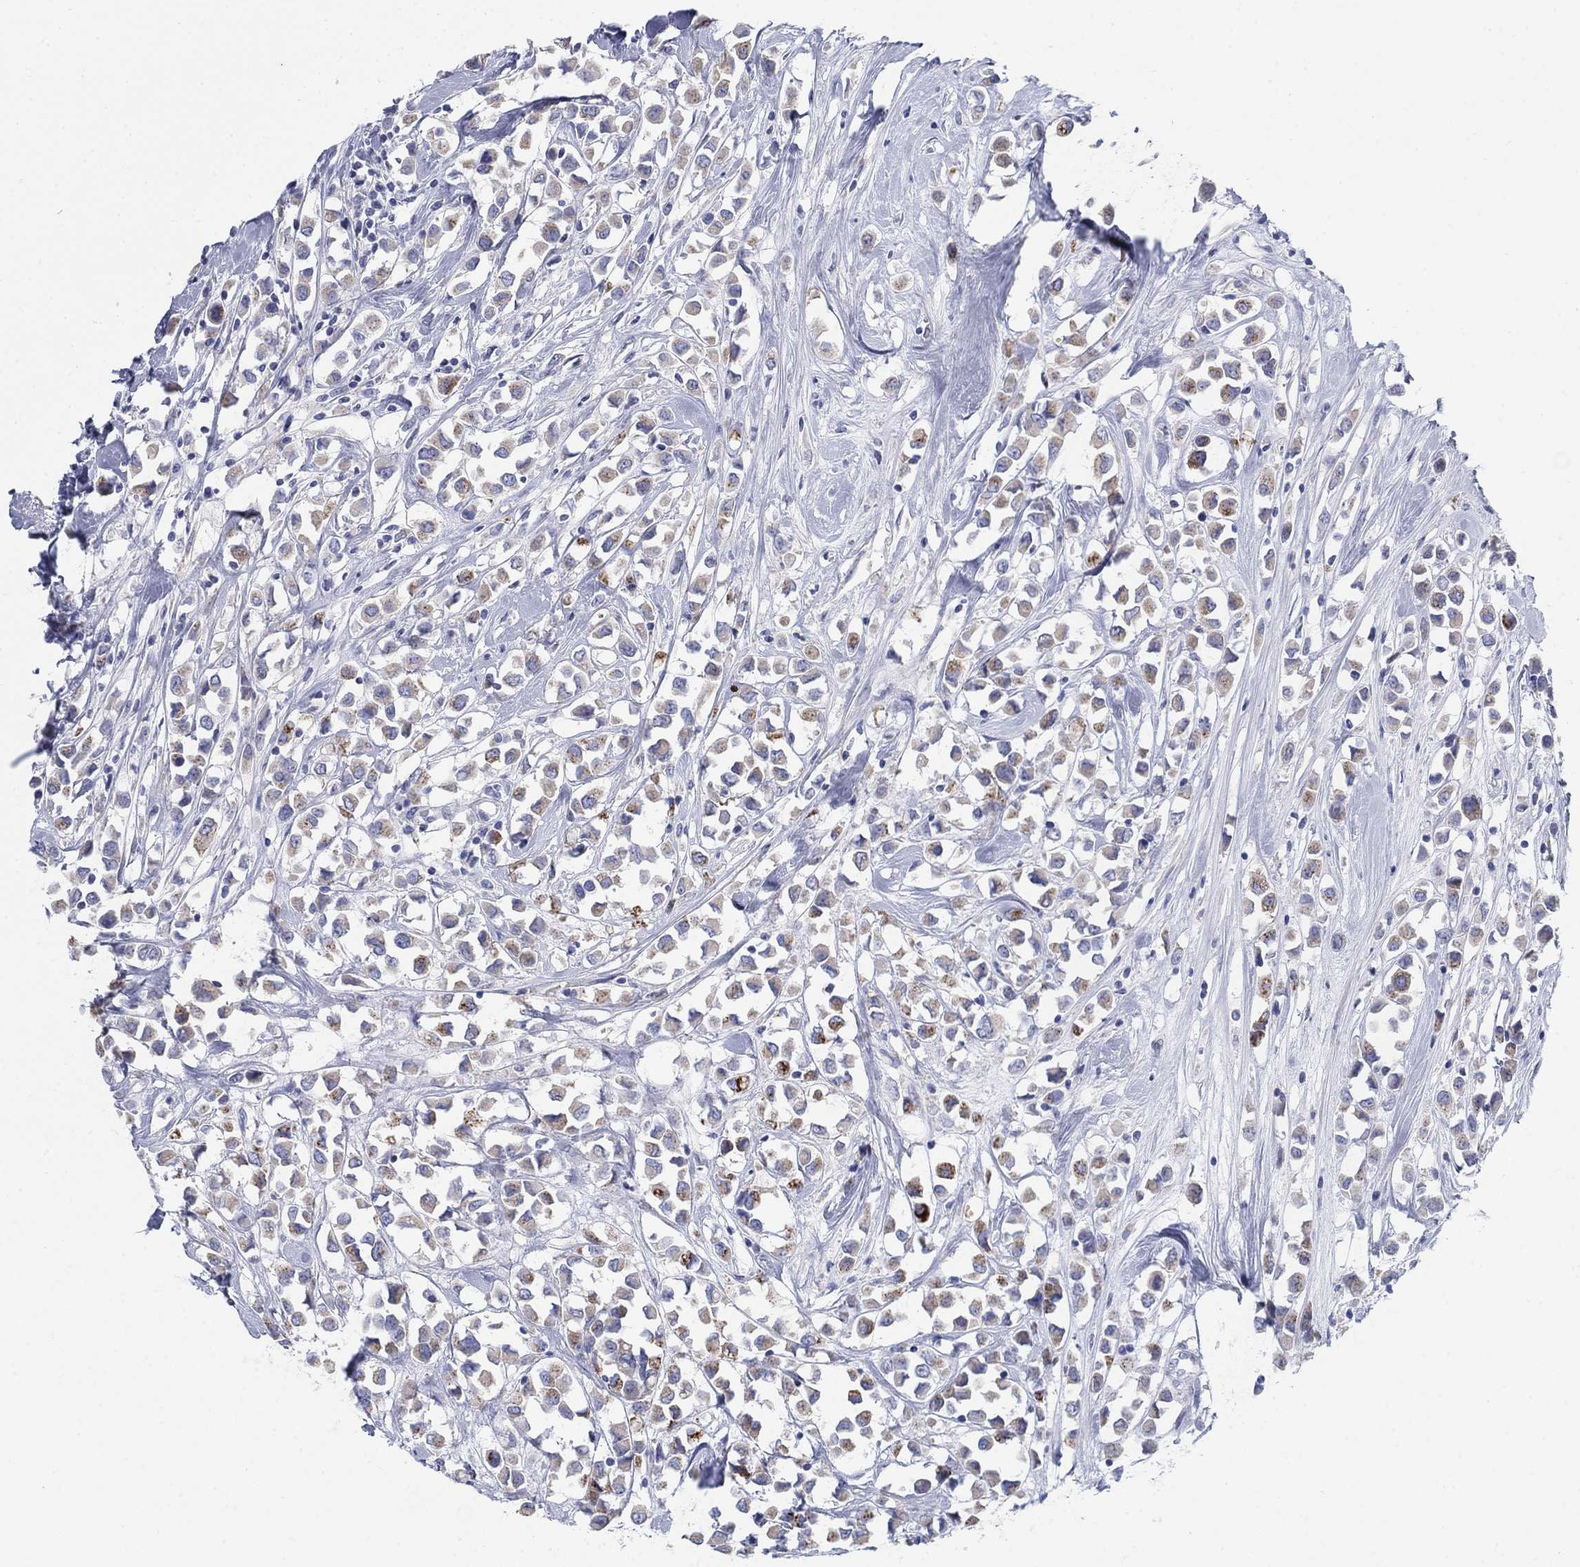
{"staining": {"intensity": "moderate", "quantity": ">75%", "location": "cytoplasmic/membranous"}, "tissue": "breast cancer", "cell_type": "Tumor cells", "image_type": "cancer", "snomed": [{"axis": "morphology", "description": "Duct carcinoma"}, {"axis": "topography", "description": "Breast"}], "caption": "Immunohistochemical staining of human breast infiltrating ductal carcinoma shows moderate cytoplasmic/membranous protein expression in approximately >75% of tumor cells.", "gene": "SCCPDH", "patient": {"sex": "female", "age": 61}}